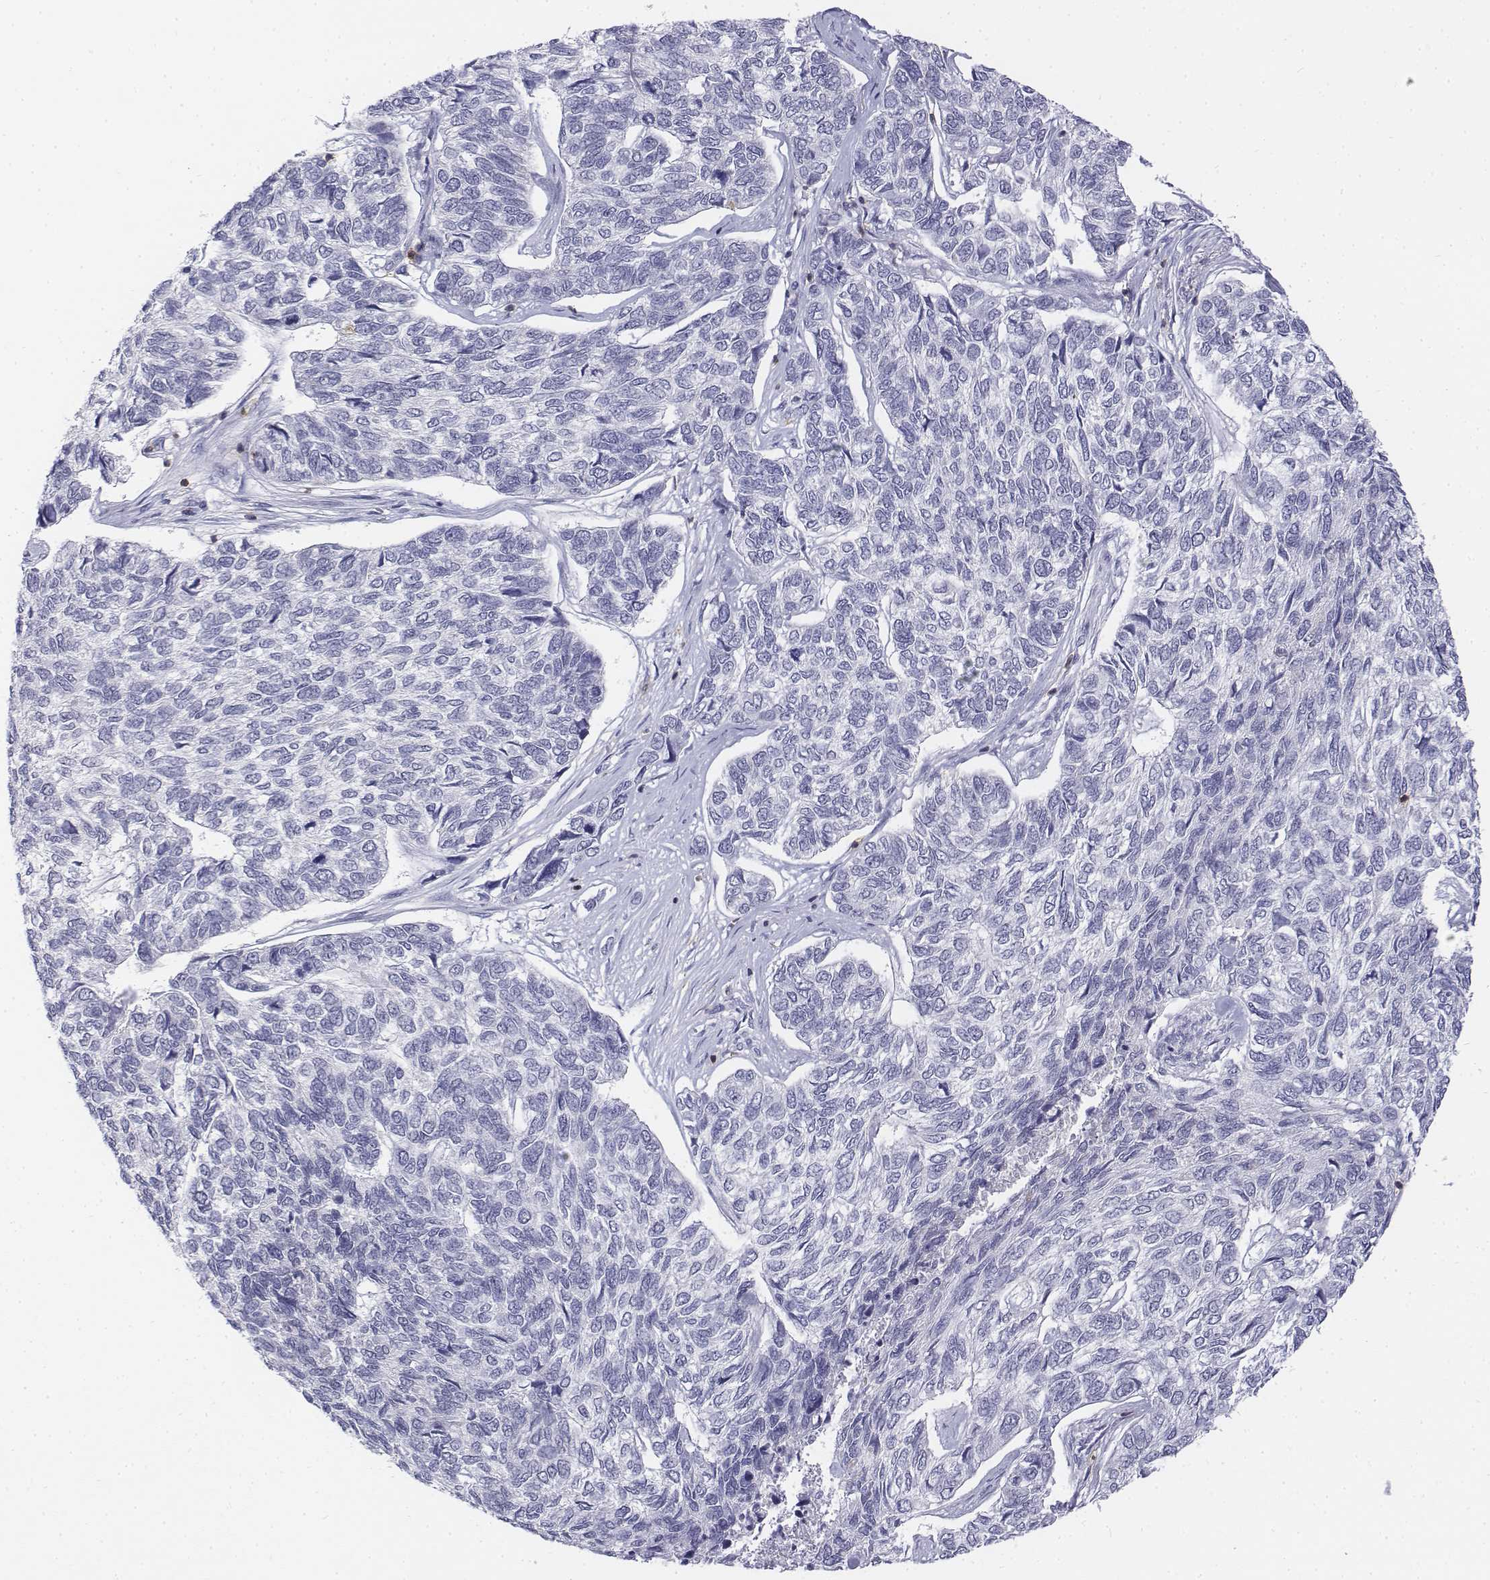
{"staining": {"intensity": "negative", "quantity": "none", "location": "none"}, "tissue": "skin cancer", "cell_type": "Tumor cells", "image_type": "cancer", "snomed": [{"axis": "morphology", "description": "Basal cell carcinoma"}, {"axis": "topography", "description": "Skin"}], "caption": "Micrograph shows no significant protein positivity in tumor cells of basal cell carcinoma (skin).", "gene": "CD3E", "patient": {"sex": "female", "age": 65}}